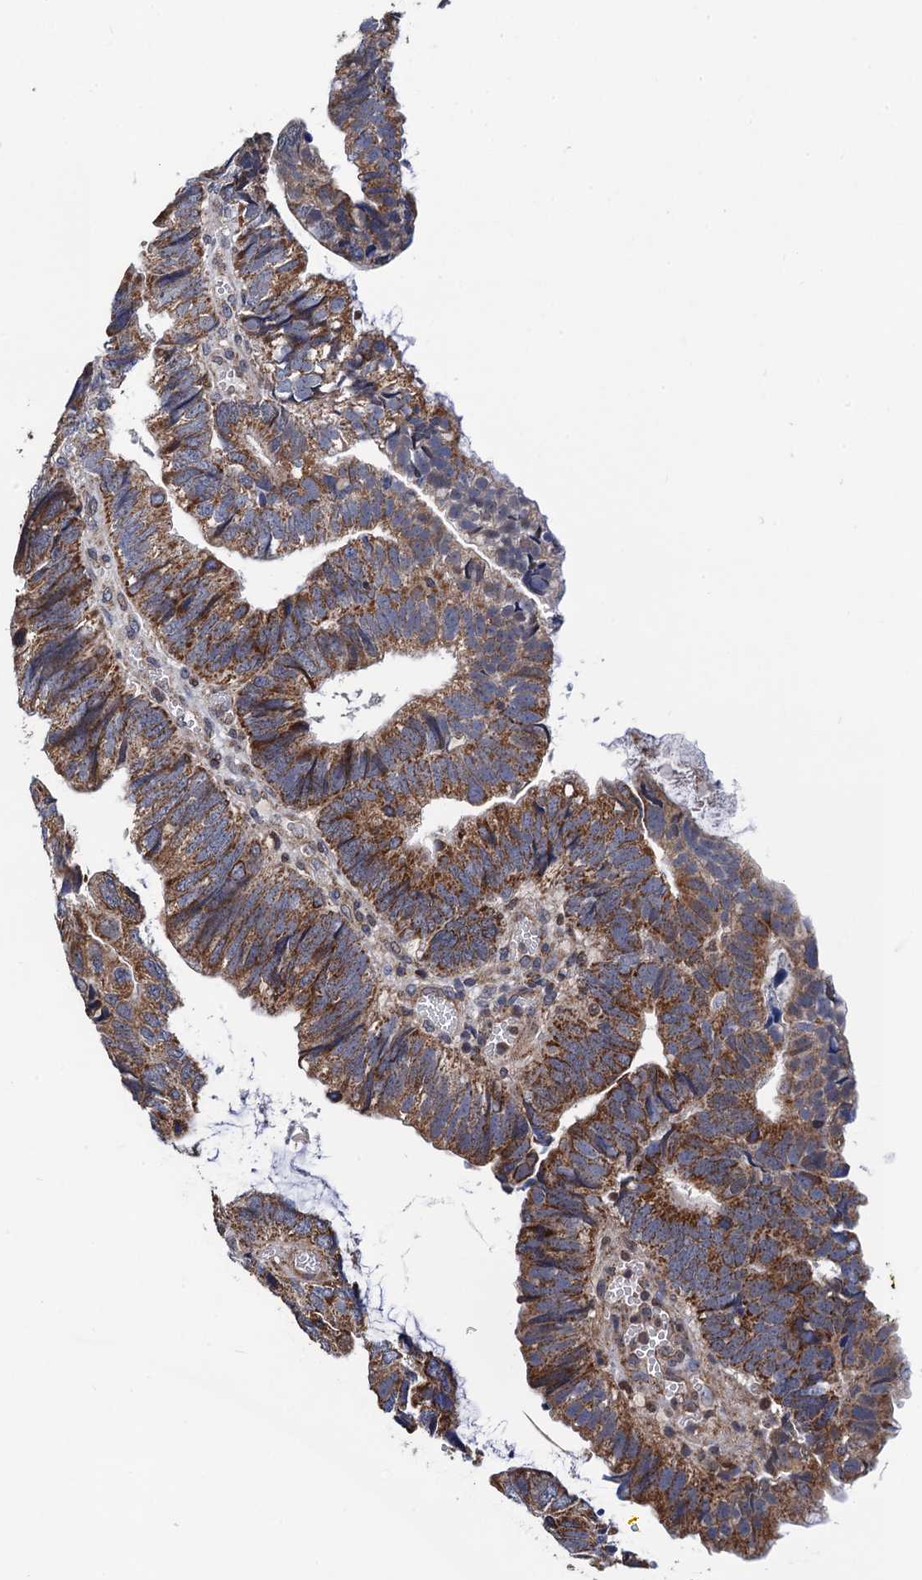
{"staining": {"intensity": "moderate", "quantity": ">75%", "location": "cytoplasmic/membranous"}, "tissue": "colorectal cancer", "cell_type": "Tumor cells", "image_type": "cancer", "snomed": [{"axis": "morphology", "description": "Adenocarcinoma, NOS"}, {"axis": "topography", "description": "Colon"}], "caption": "Tumor cells show moderate cytoplasmic/membranous staining in about >75% of cells in adenocarcinoma (colorectal). (Brightfield microscopy of DAB IHC at high magnification).", "gene": "PTCD3", "patient": {"sex": "female", "age": 67}}